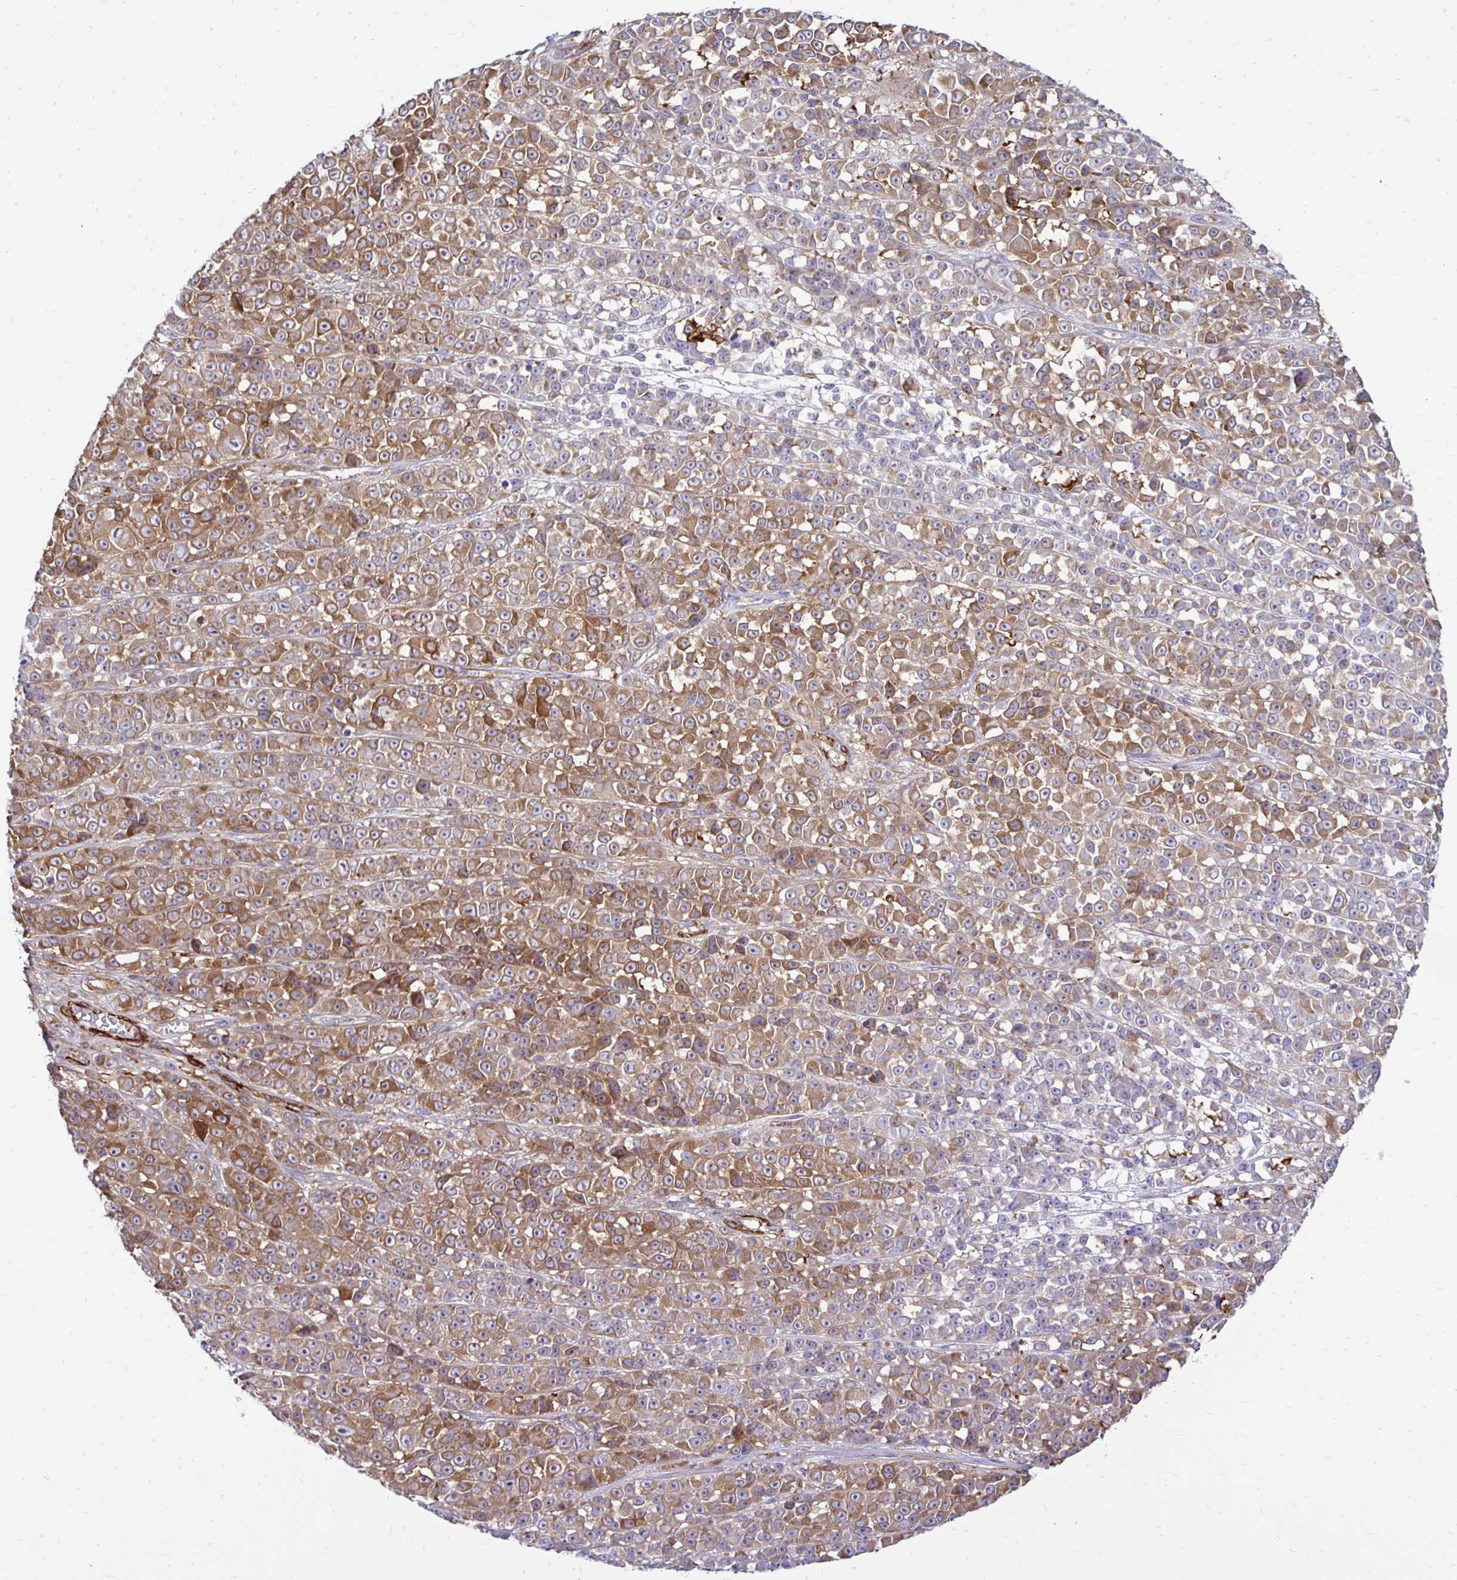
{"staining": {"intensity": "moderate", "quantity": ">75%", "location": "cytoplasmic/membranous"}, "tissue": "melanoma", "cell_type": "Tumor cells", "image_type": "cancer", "snomed": [{"axis": "morphology", "description": "Malignant melanoma, NOS"}, {"axis": "topography", "description": "Skin"}, {"axis": "topography", "description": "Skin of back"}], "caption": "Tumor cells exhibit moderate cytoplasmic/membranous expression in approximately >75% of cells in melanoma. (IHC, brightfield microscopy, high magnification).", "gene": "CTPS1", "patient": {"sex": "male", "age": 91}}